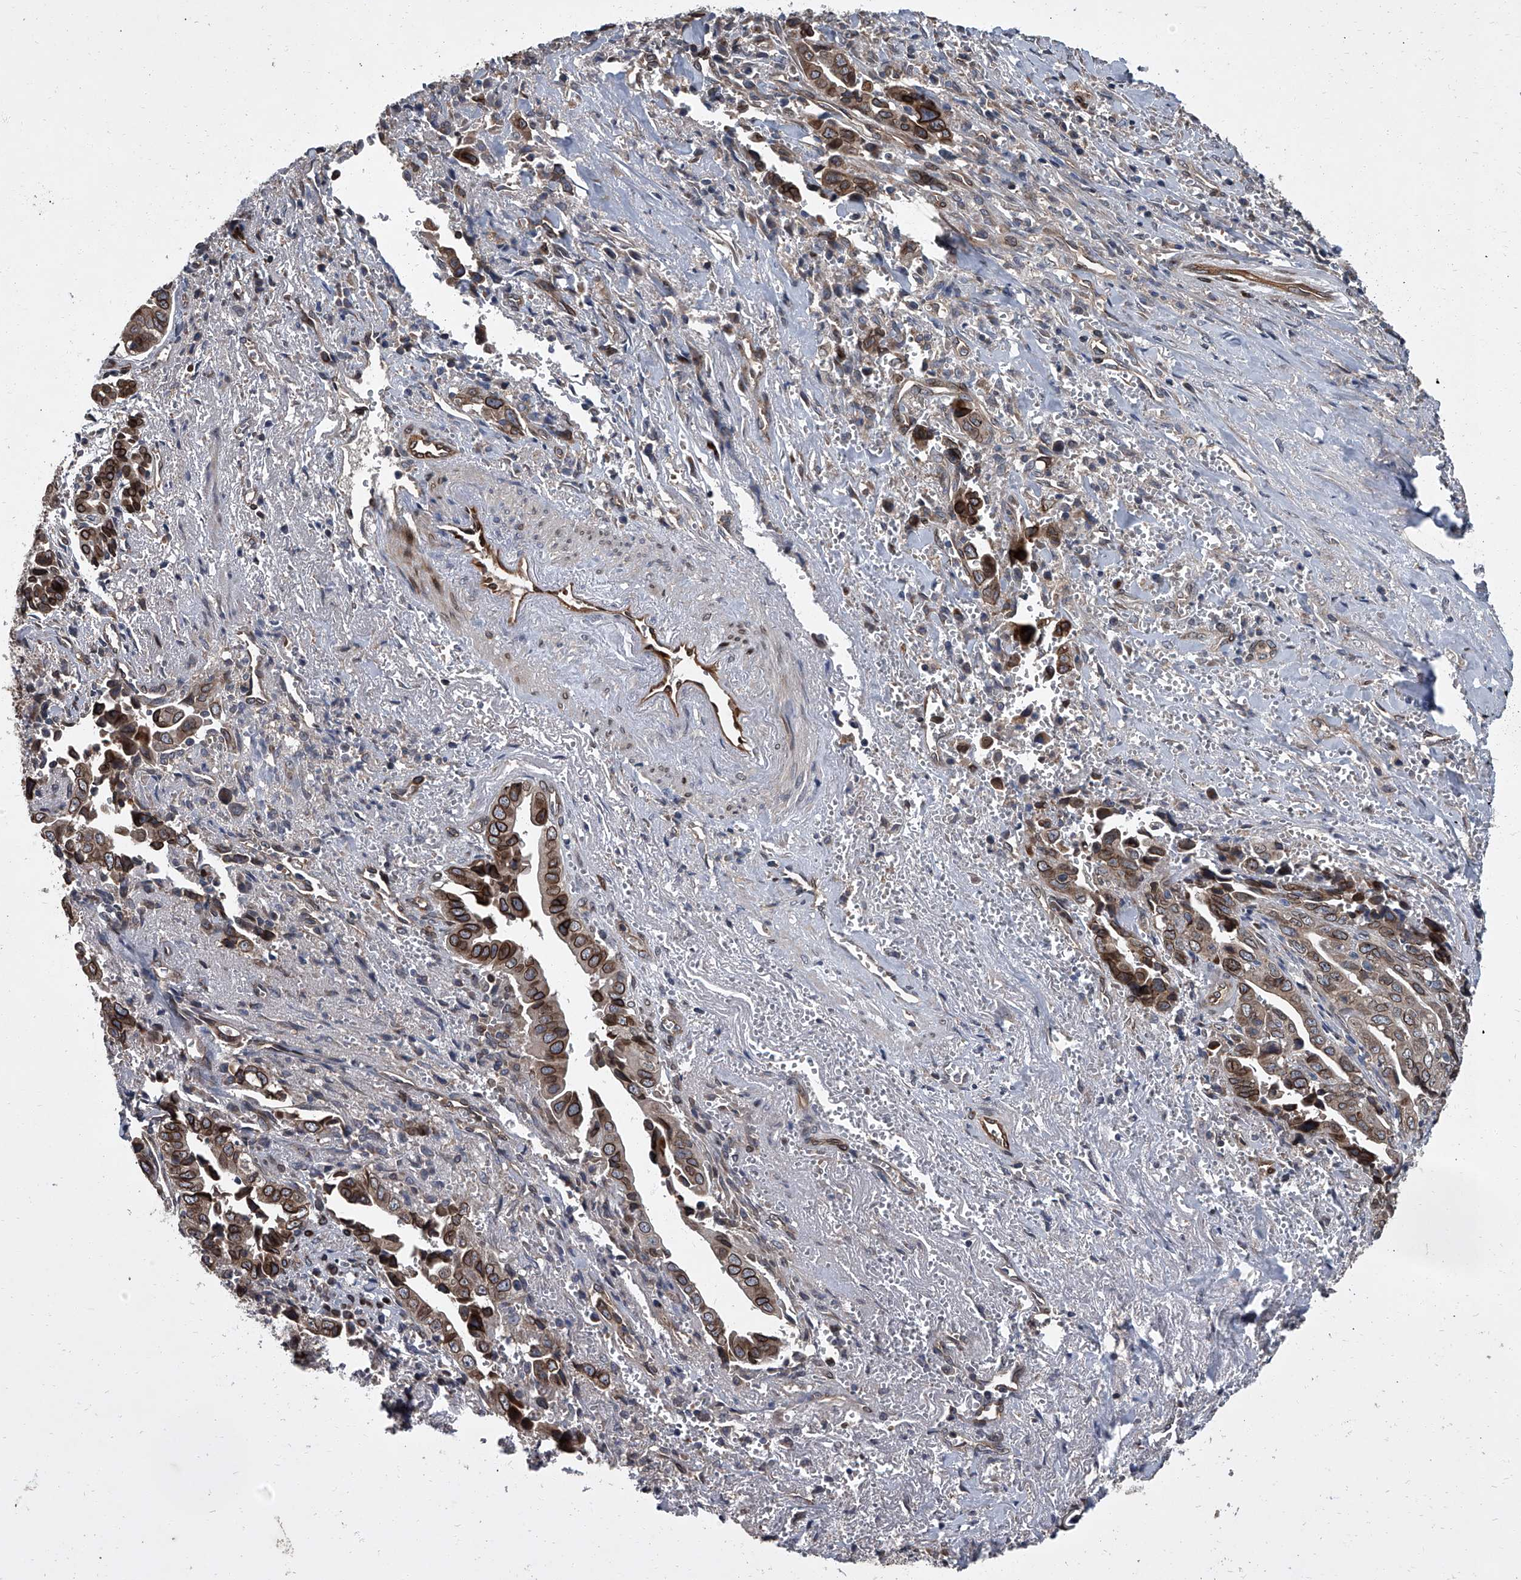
{"staining": {"intensity": "strong", "quantity": ">75%", "location": "cytoplasmic/membranous,nuclear"}, "tissue": "liver cancer", "cell_type": "Tumor cells", "image_type": "cancer", "snomed": [{"axis": "morphology", "description": "Cholangiocarcinoma"}, {"axis": "topography", "description": "Liver"}], "caption": "A brown stain labels strong cytoplasmic/membranous and nuclear staining of a protein in liver cancer tumor cells. The staining was performed using DAB, with brown indicating positive protein expression. Nuclei are stained blue with hematoxylin.", "gene": "LRRC8C", "patient": {"sex": "female", "age": 79}}